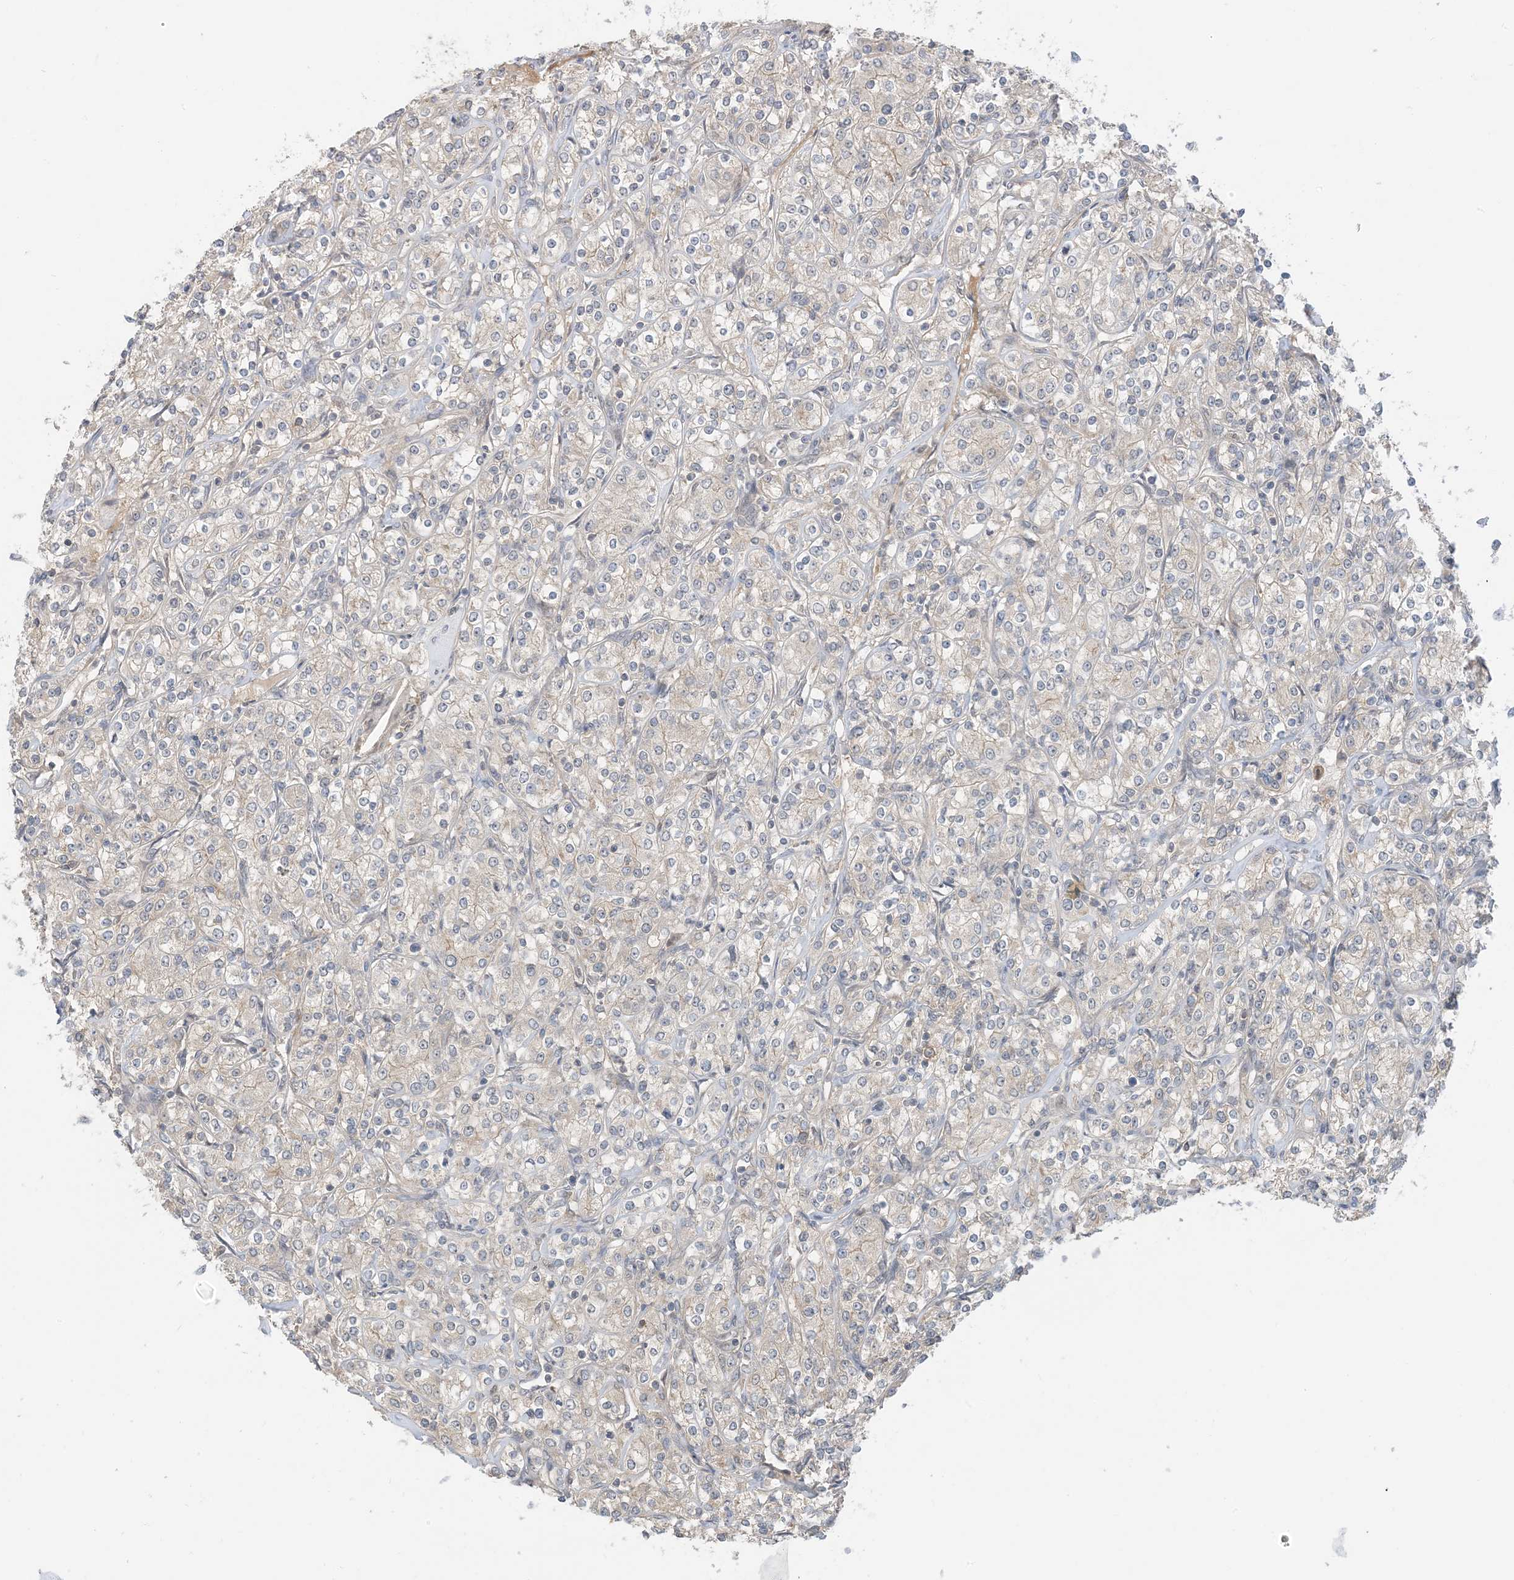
{"staining": {"intensity": "negative", "quantity": "none", "location": "none"}, "tissue": "renal cancer", "cell_type": "Tumor cells", "image_type": "cancer", "snomed": [{"axis": "morphology", "description": "Adenocarcinoma, NOS"}, {"axis": "topography", "description": "Kidney"}], "caption": "Renal cancer stained for a protein using immunohistochemistry displays no staining tumor cells.", "gene": "WDR26", "patient": {"sex": "male", "age": 77}}